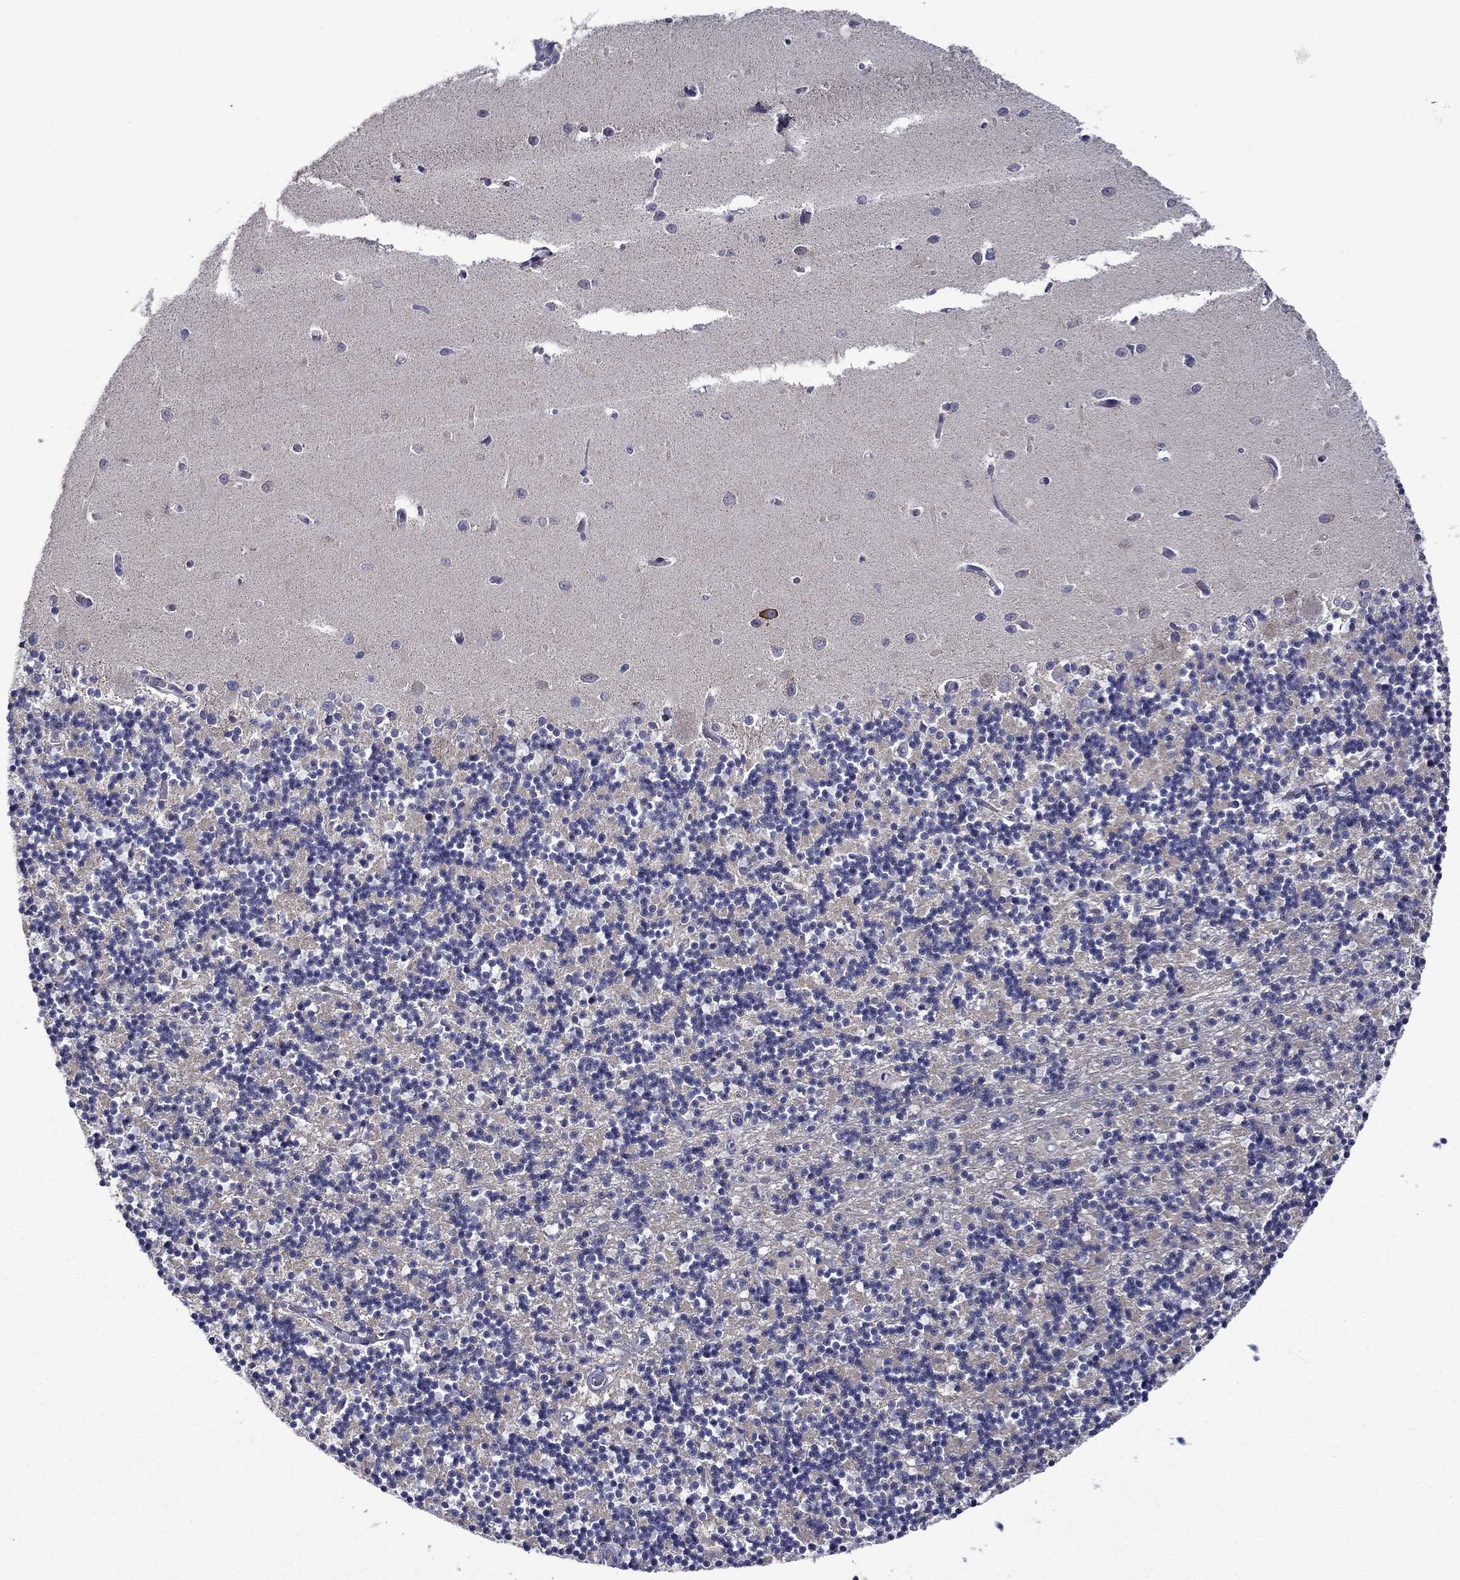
{"staining": {"intensity": "negative", "quantity": "none", "location": "none"}, "tissue": "cerebellum", "cell_type": "Cells in granular layer", "image_type": "normal", "snomed": [{"axis": "morphology", "description": "Normal tissue, NOS"}, {"axis": "topography", "description": "Cerebellum"}], "caption": "The photomicrograph displays no staining of cells in granular layer in normal cerebellum.", "gene": "SPATA7", "patient": {"sex": "female", "age": 64}}